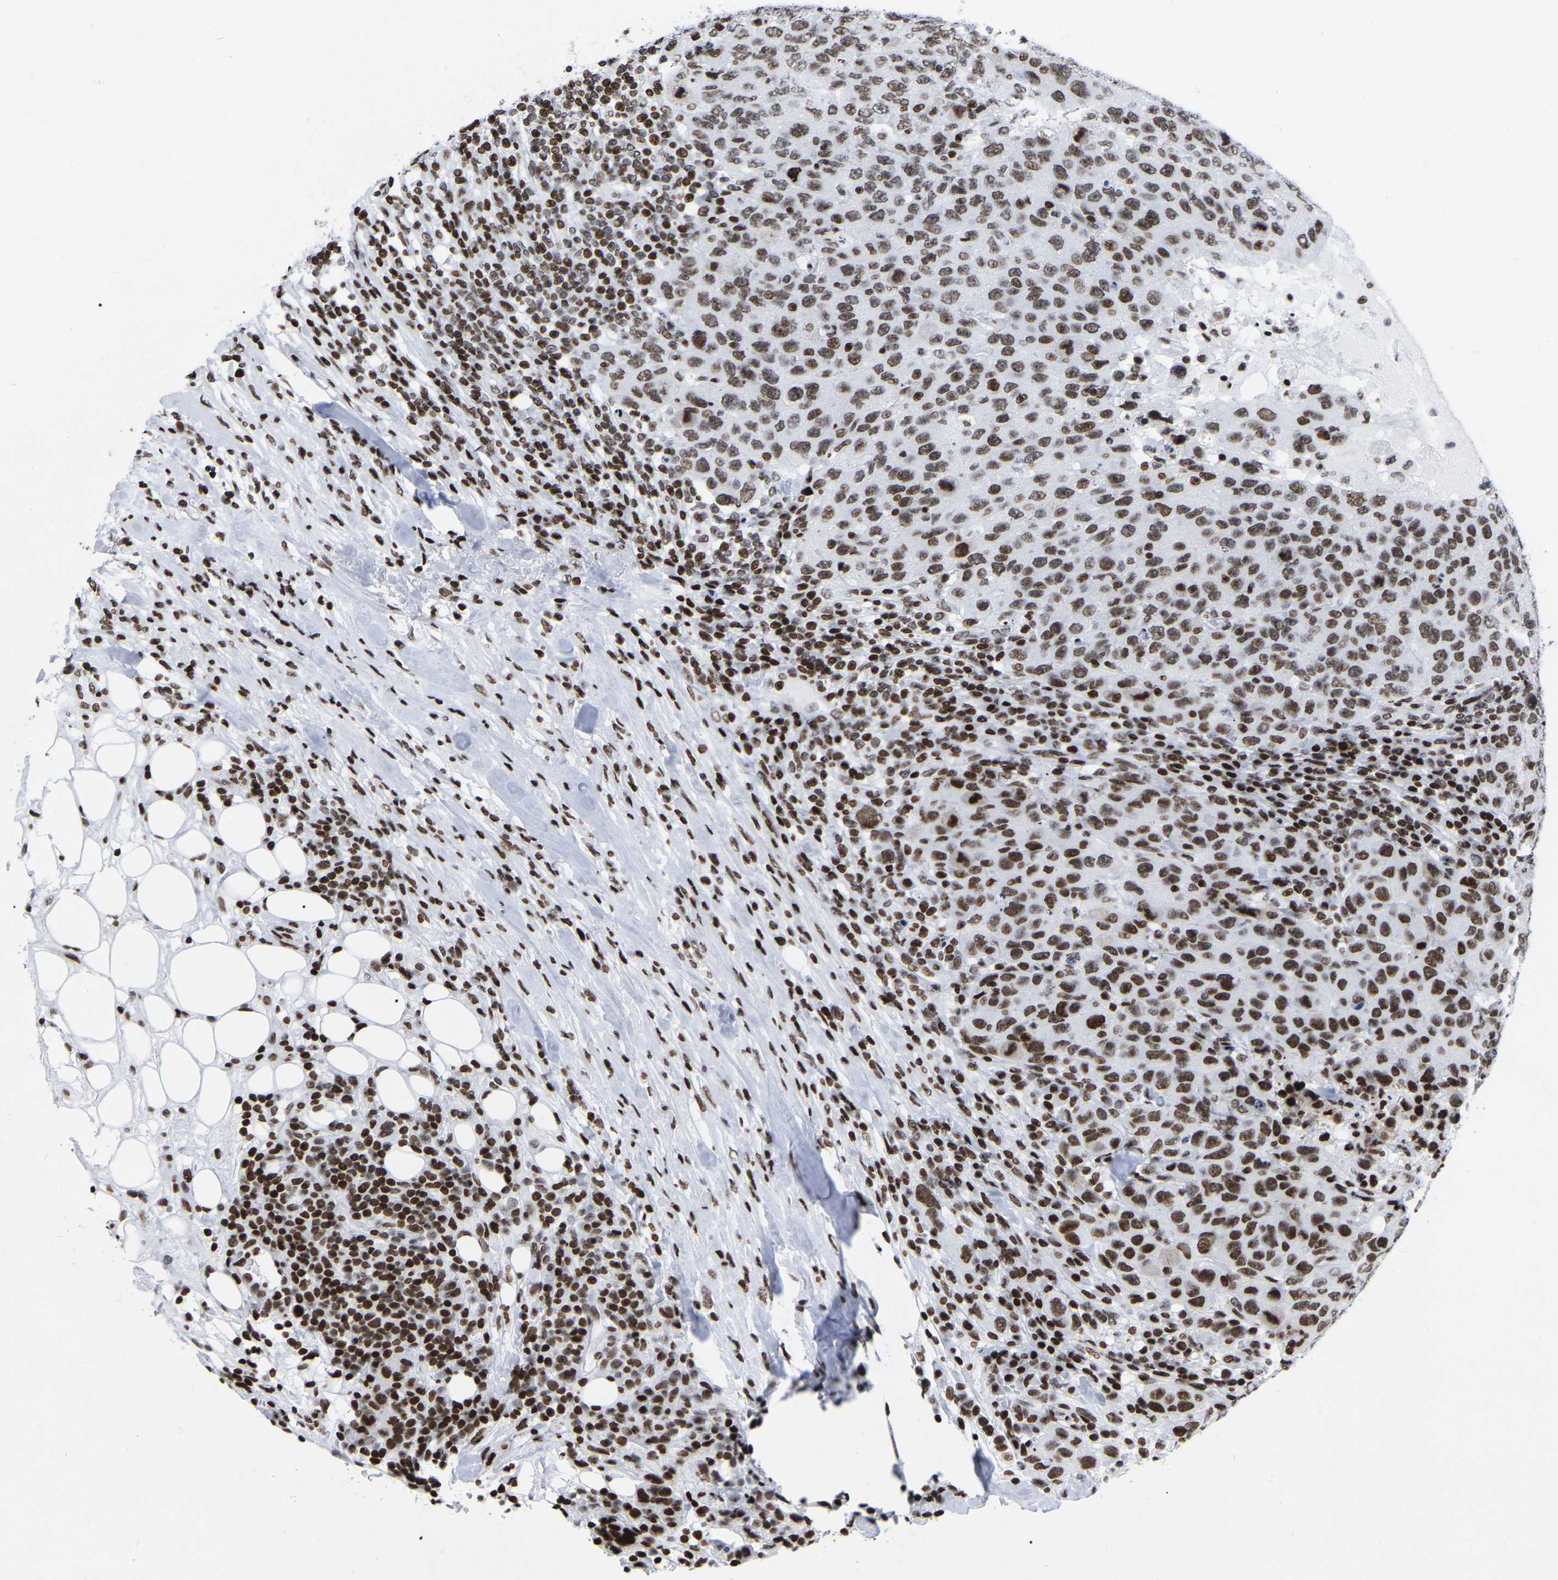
{"staining": {"intensity": "moderate", "quantity": ">75%", "location": "nuclear"}, "tissue": "breast cancer", "cell_type": "Tumor cells", "image_type": "cancer", "snomed": [{"axis": "morphology", "description": "Duct carcinoma"}, {"axis": "topography", "description": "Breast"}], "caption": "The image demonstrates immunohistochemical staining of breast cancer. There is moderate nuclear staining is identified in approximately >75% of tumor cells.", "gene": "PRCC", "patient": {"sex": "female", "age": 37}}